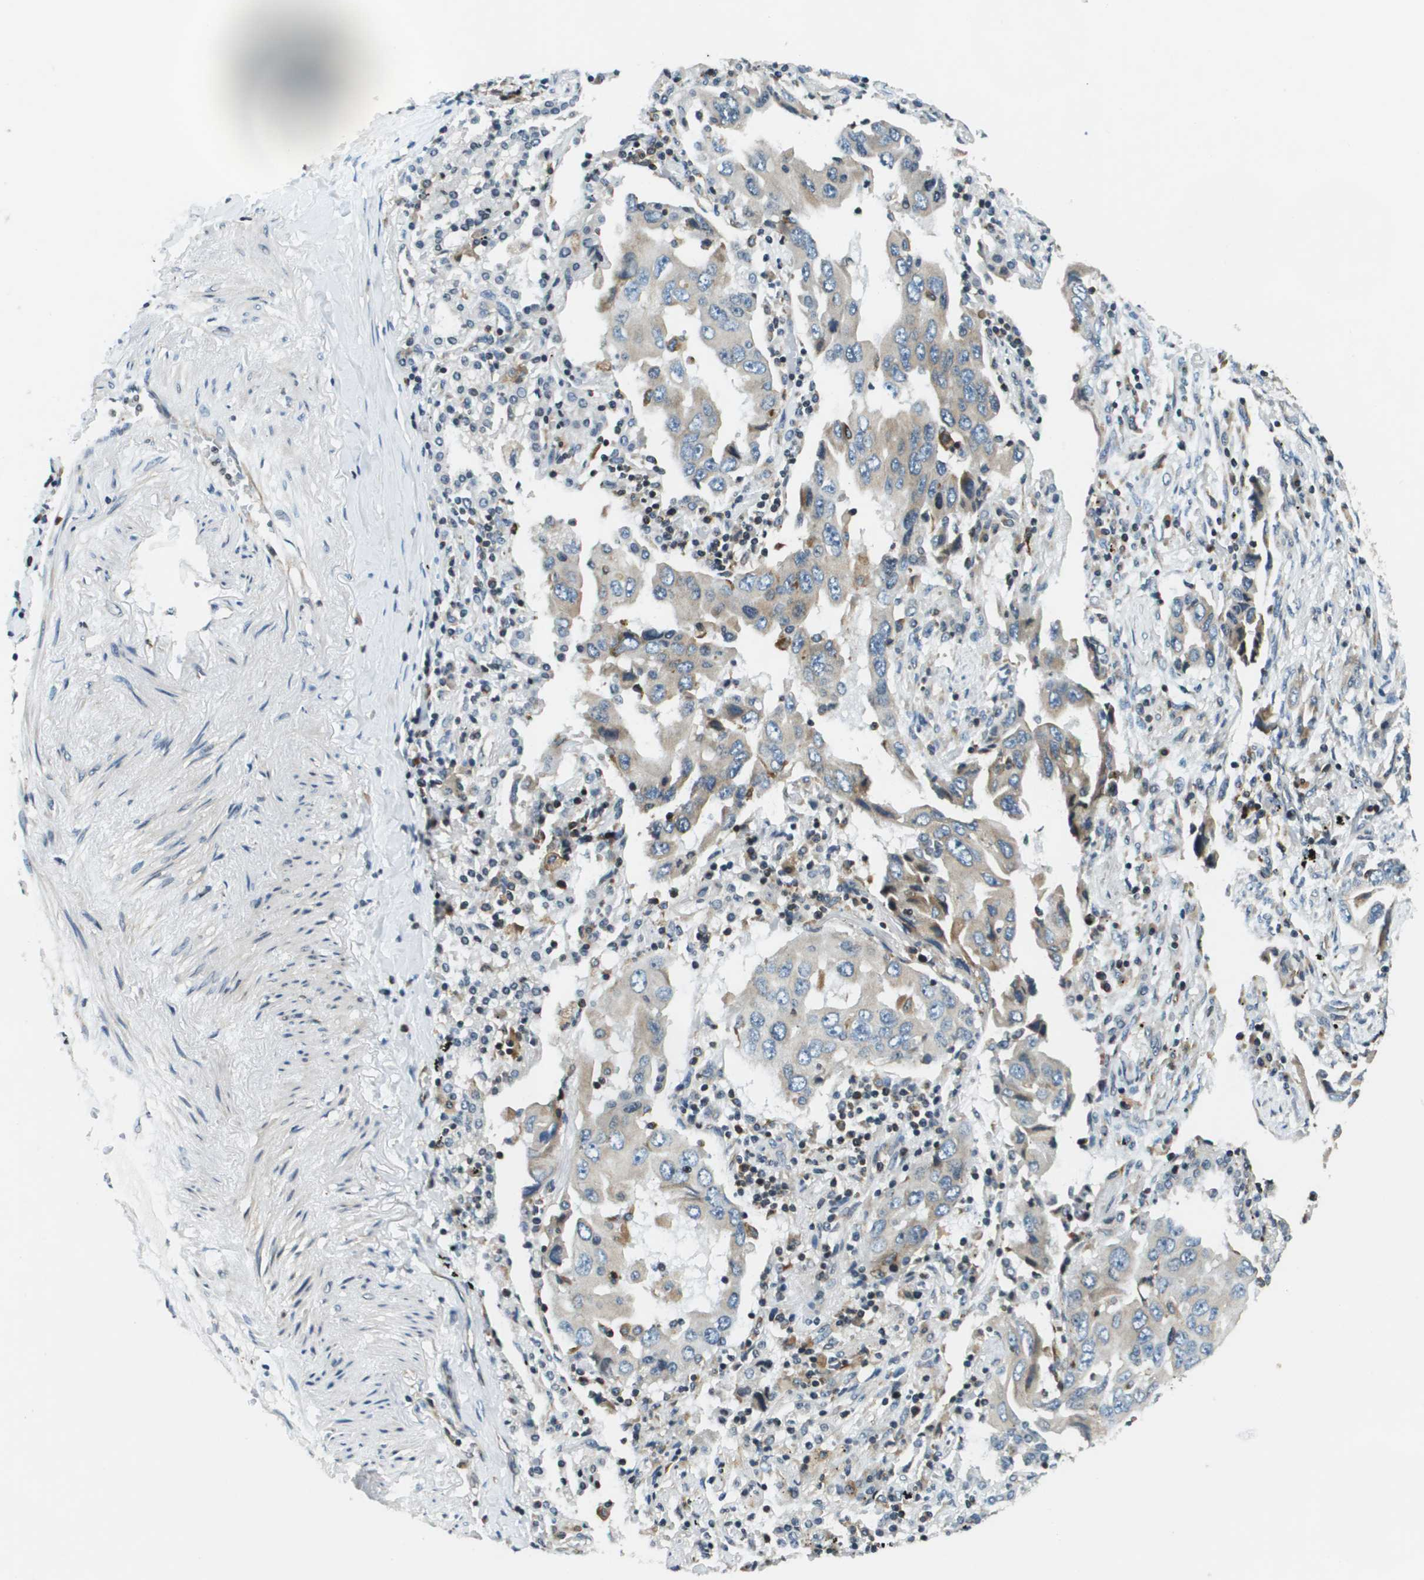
{"staining": {"intensity": "negative", "quantity": "none", "location": "none"}, "tissue": "lung cancer", "cell_type": "Tumor cells", "image_type": "cancer", "snomed": [{"axis": "morphology", "description": "Adenocarcinoma, NOS"}, {"axis": "topography", "description": "Lung"}], "caption": "Lung adenocarcinoma was stained to show a protein in brown. There is no significant staining in tumor cells. (Brightfield microscopy of DAB (3,3'-diaminobenzidine) immunohistochemistry (IHC) at high magnification).", "gene": "ESYT1", "patient": {"sex": "female", "age": 65}}